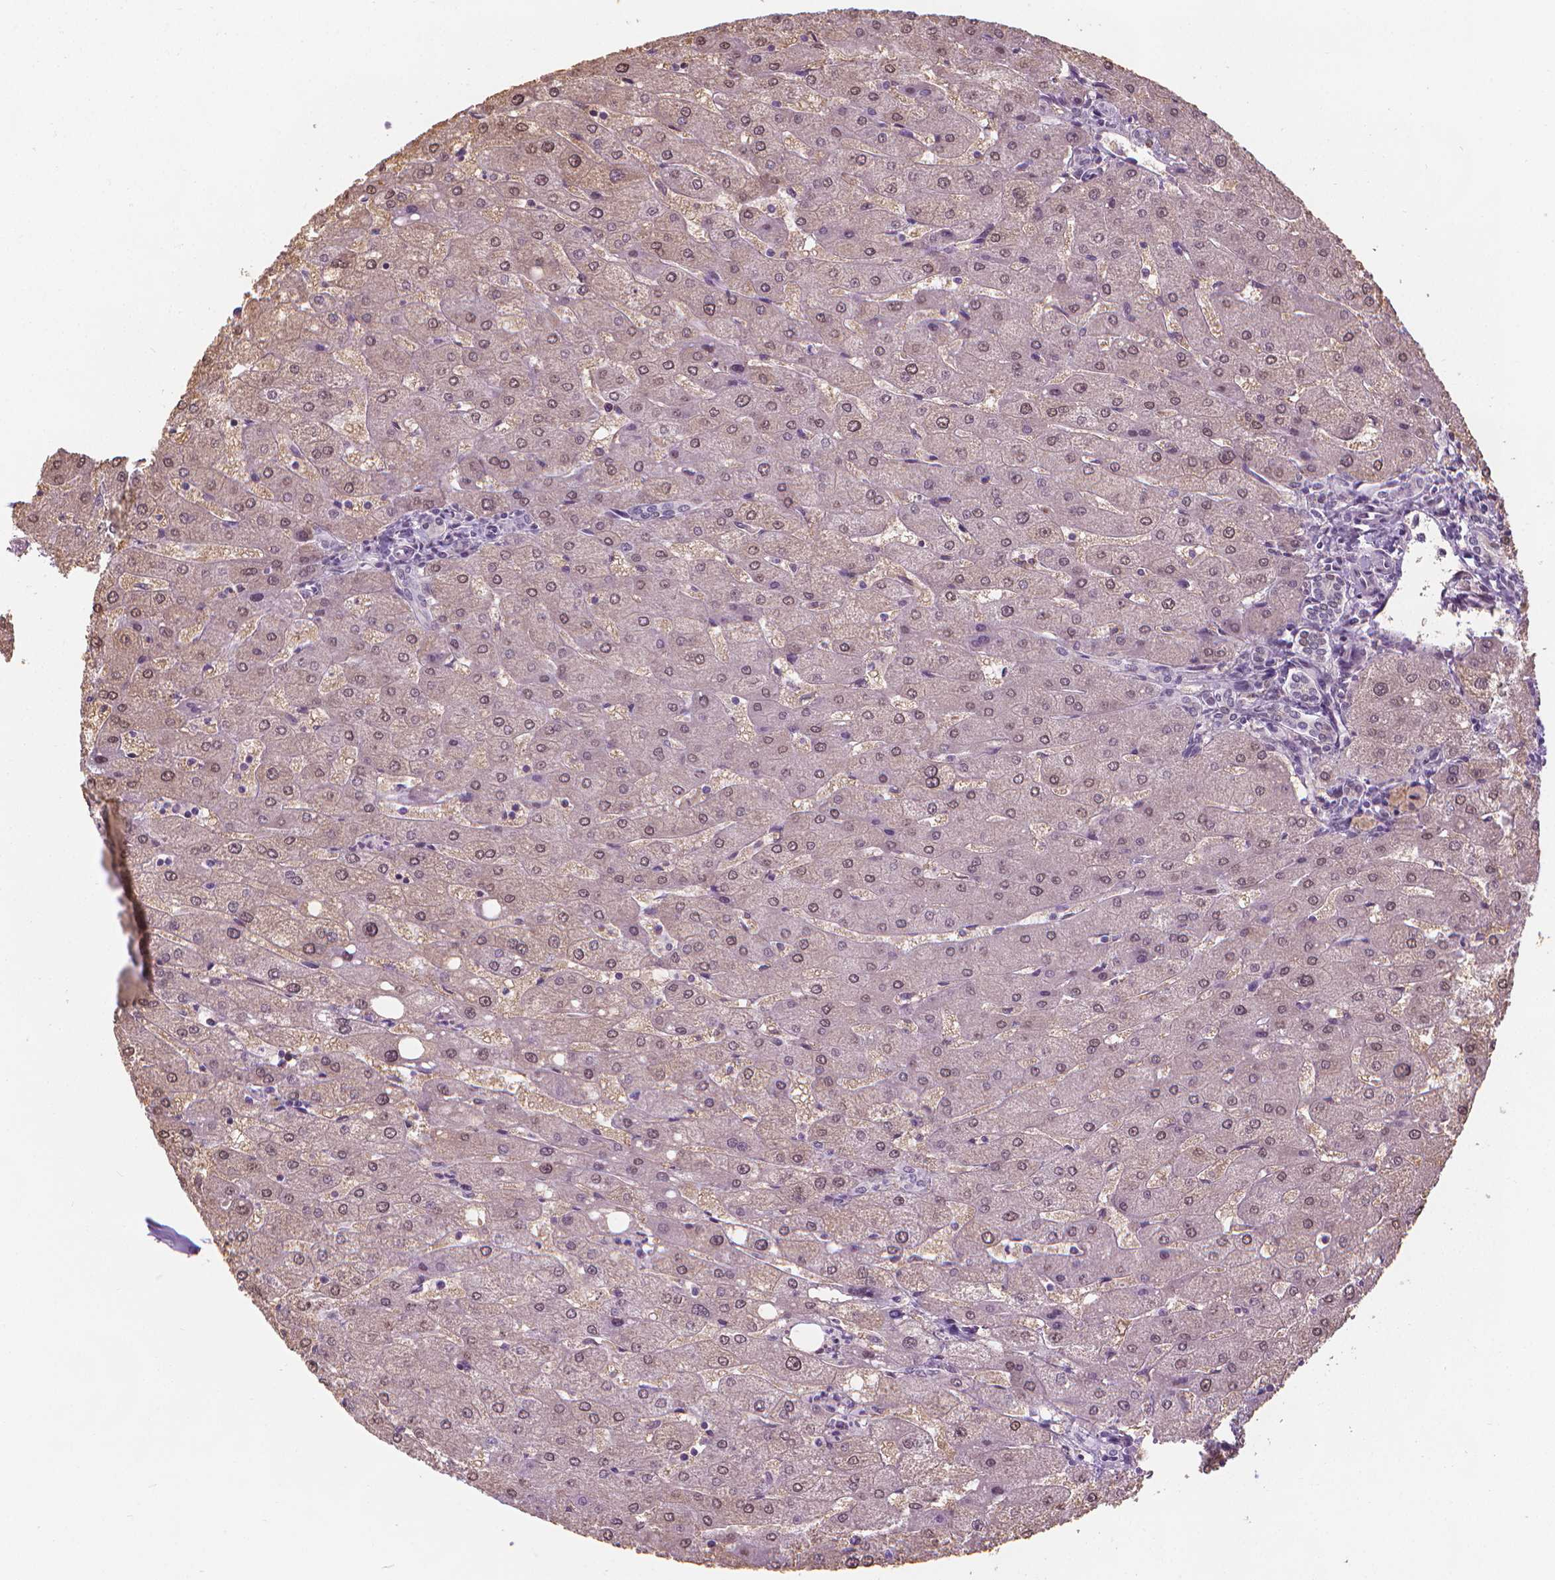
{"staining": {"intensity": "negative", "quantity": "none", "location": "none"}, "tissue": "liver", "cell_type": "Cholangiocytes", "image_type": "normal", "snomed": [{"axis": "morphology", "description": "Normal tissue, NOS"}, {"axis": "topography", "description": "Liver"}], "caption": "The histopathology image shows no staining of cholangiocytes in unremarkable liver.", "gene": "CDKN1C", "patient": {"sex": "male", "age": 67}}